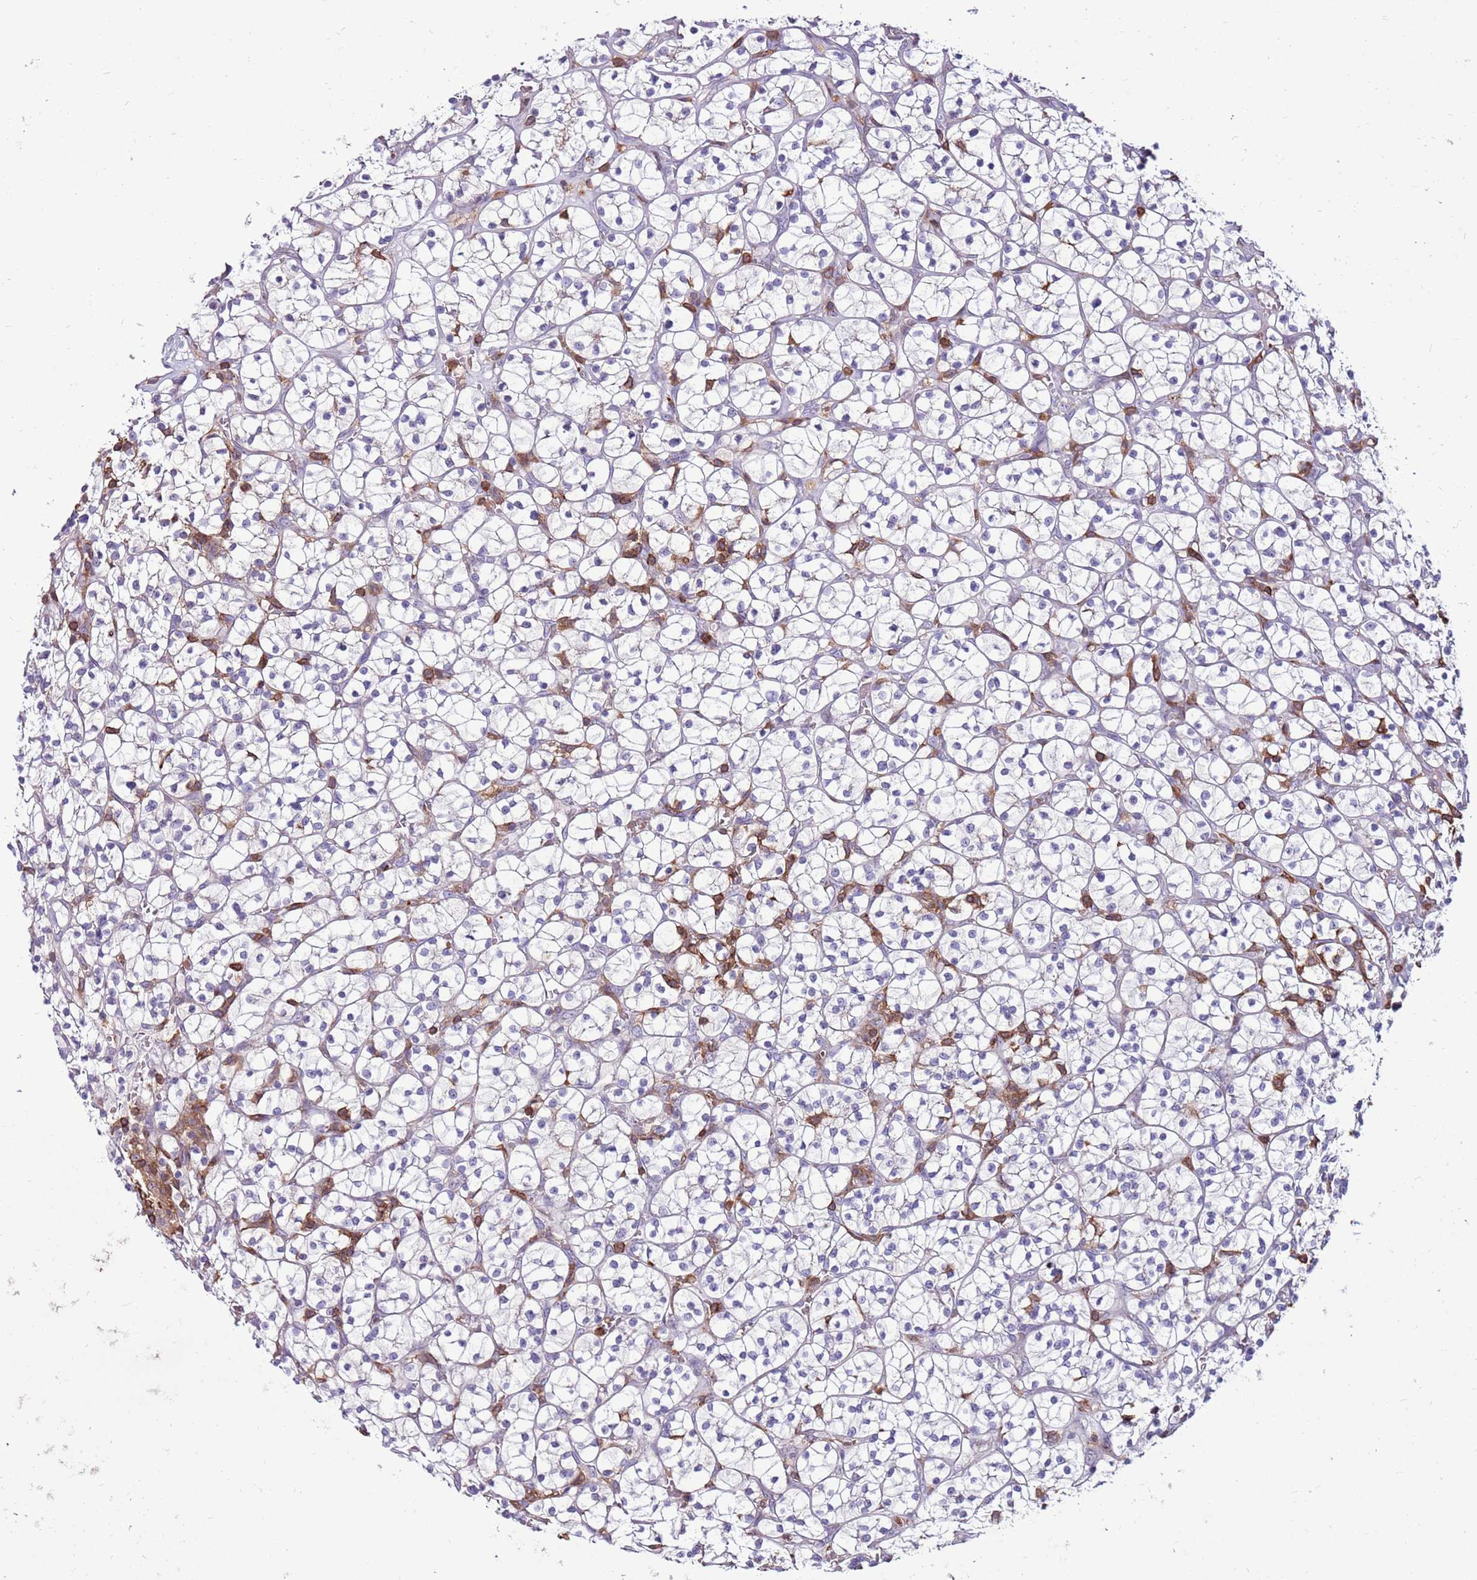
{"staining": {"intensity": "negative", "quantity": "none", "location": "none"}, "tissue": "renal cancer", "cell_type": "Tumor cells", "image_type": "cancer", "snomed": [{"axis": "morphology", "description": "Adenocarcinoma, NOS"}, {"axis": "topography", "description": "Kidney"}], "caption": "Histopathology image shows no significant protein staining in tumor cells of adenocarcinoma (renal).", "gene": "ZSWIM1", "patient": {"sex": "female", "age": 64}}